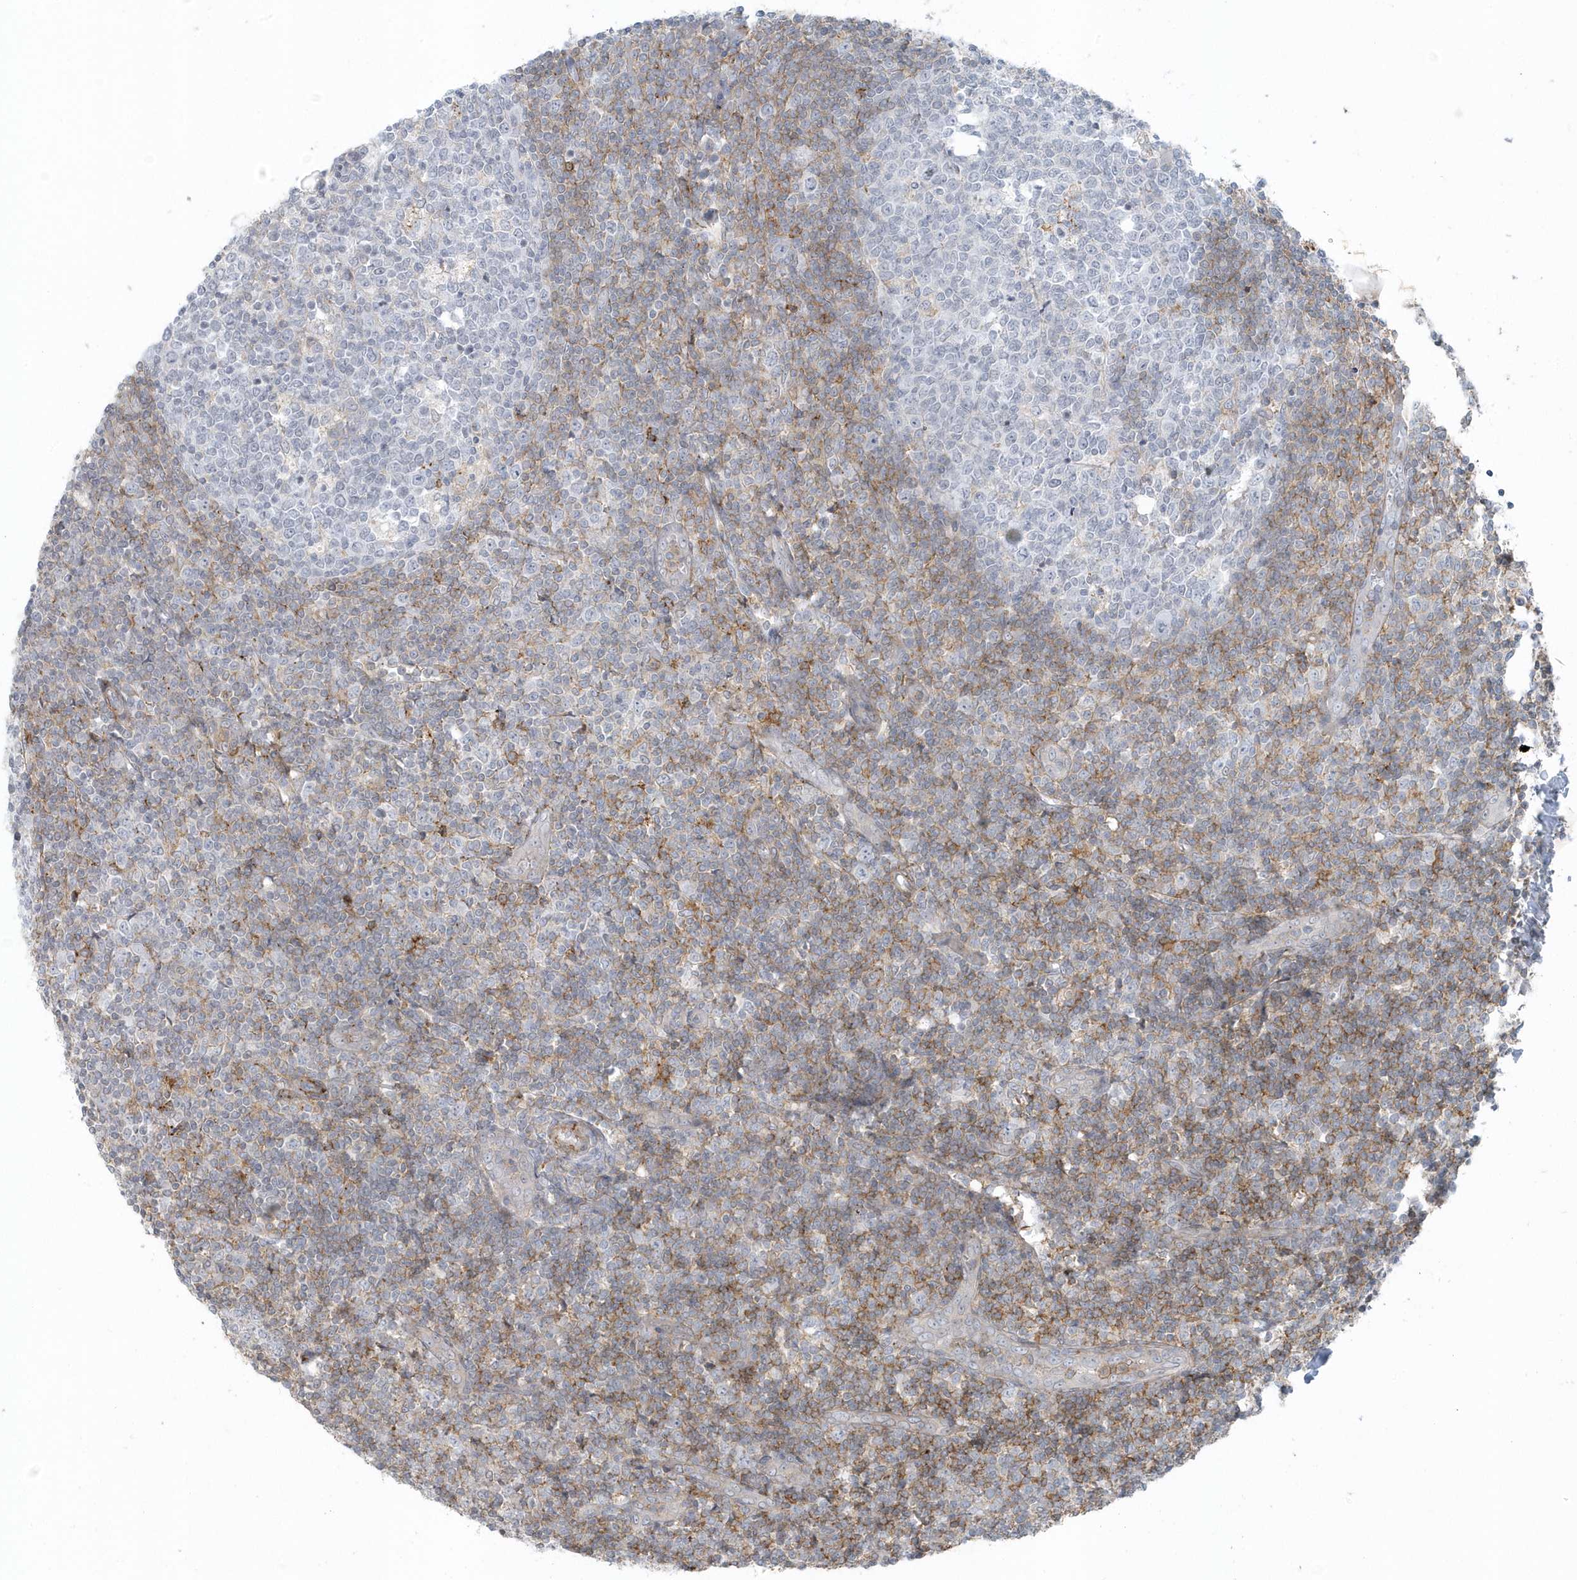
{"staining": {"intensity": "negative", "quantity": "none", "location": "none"}, "tissue": "tonsil", "cell_type": "Germinal center cells", "image_type": "normal", "snomed": [{"axis": "morphology", "description": "Normal tissue, NOS"}, {"axis": "topography", "description": "Tonsil"}], "caption": "IHC histopathology image of benign tonsil: human tonsil stained with DAB reveals no significant protein expression in germinal center cells. (DAB (3,3'-diaminobenzidine) immunohistochemistry (IHC), high magnification).", "gene": "CACNB2", "patient": {"sex": "female", "age": 19}}